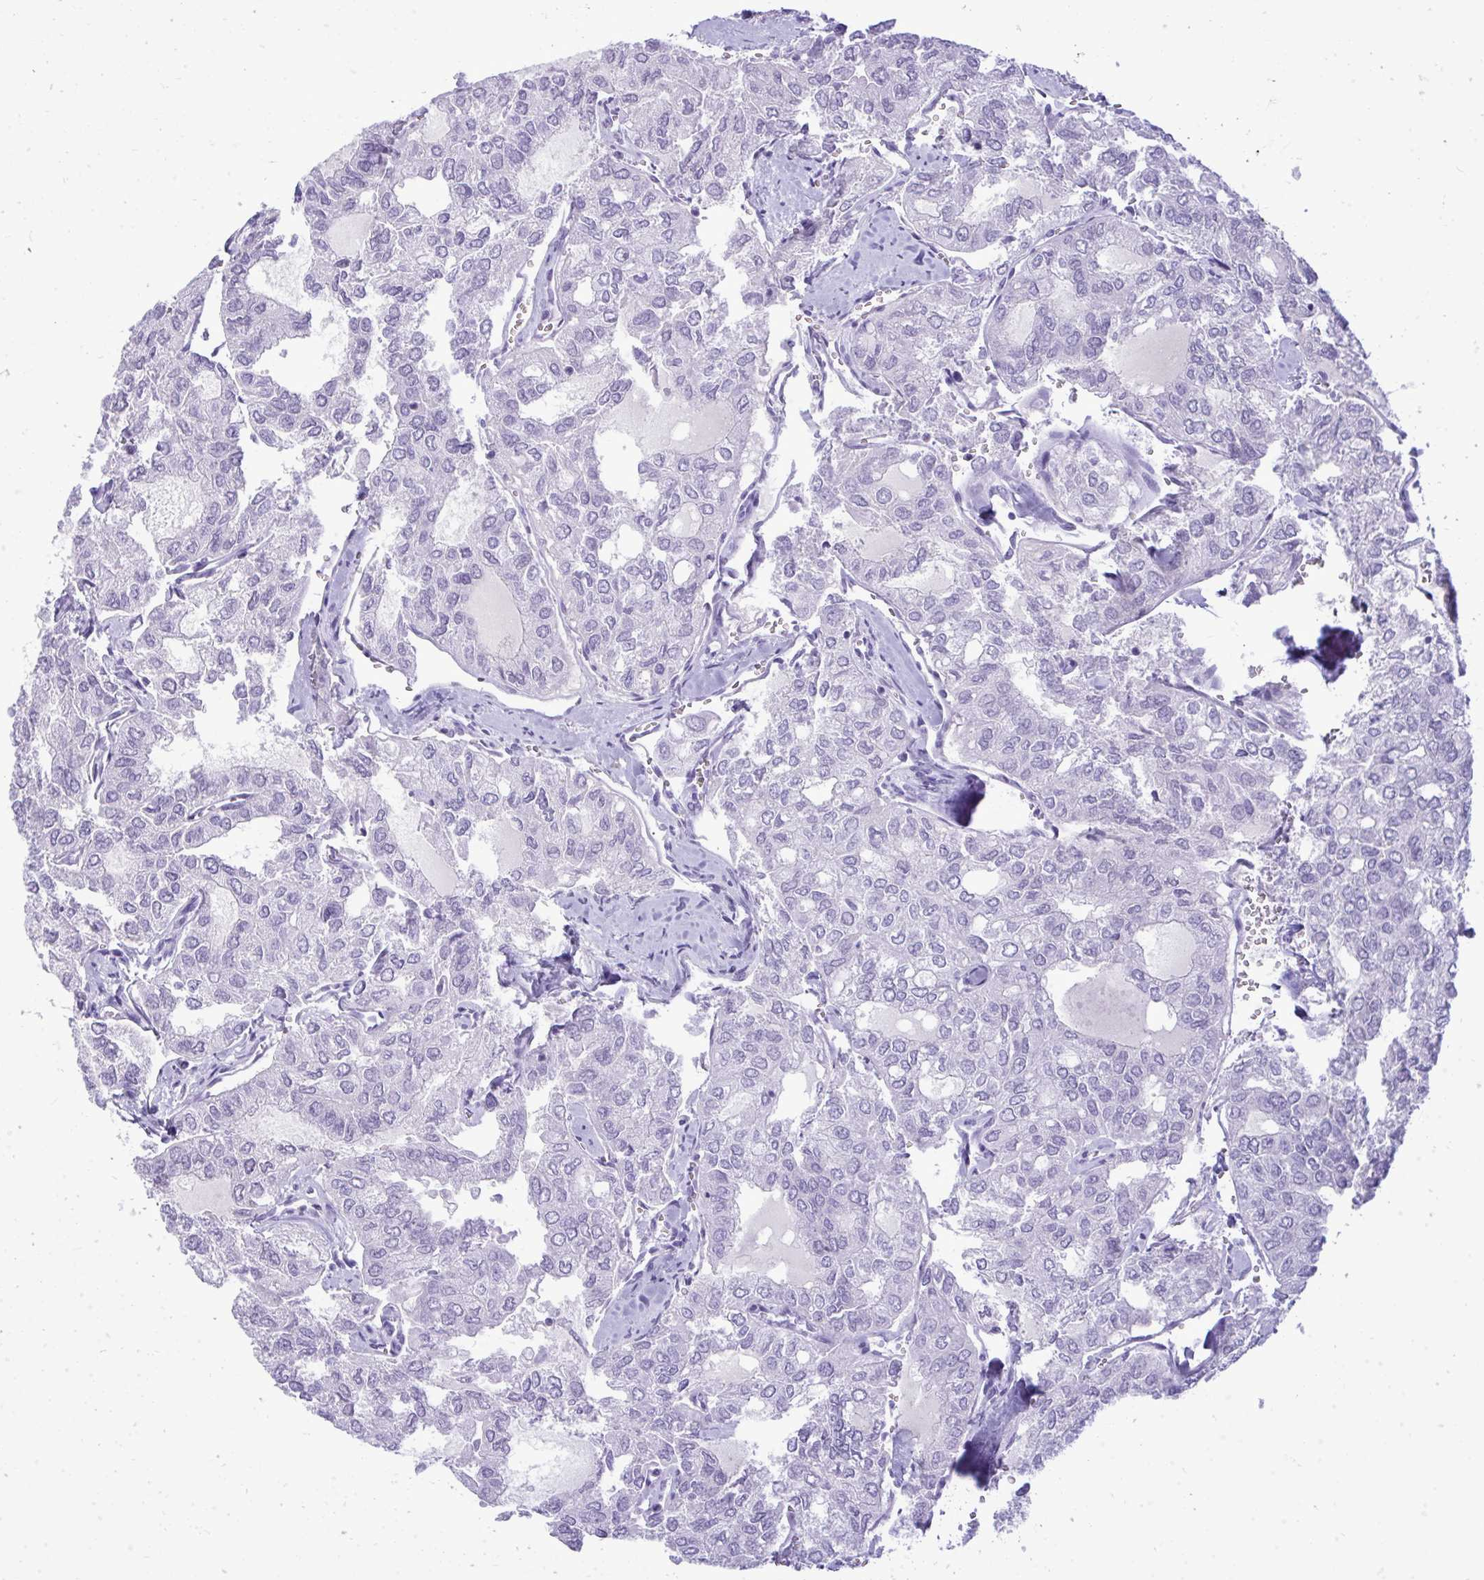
{"staining": {"intensity": "negative", "quantity": "none", "location": "none"}, "tissue": "thyroid cancer", "cell_type": "Tumor cells", "image_type": "cancer", "snomed": [{"axis": "morphology", "description": "Follicular adenoma carcinoma, NOS"}, {"axis": "topography", "description": "Thyroid gland"}], "caption": "Immunohistochemical staining of thyroid follicular adenoma carcinoma shows no significant positivity in tumor cells.", "gene": "PRM2", "patient": {"sex": "male", "age": 75}}